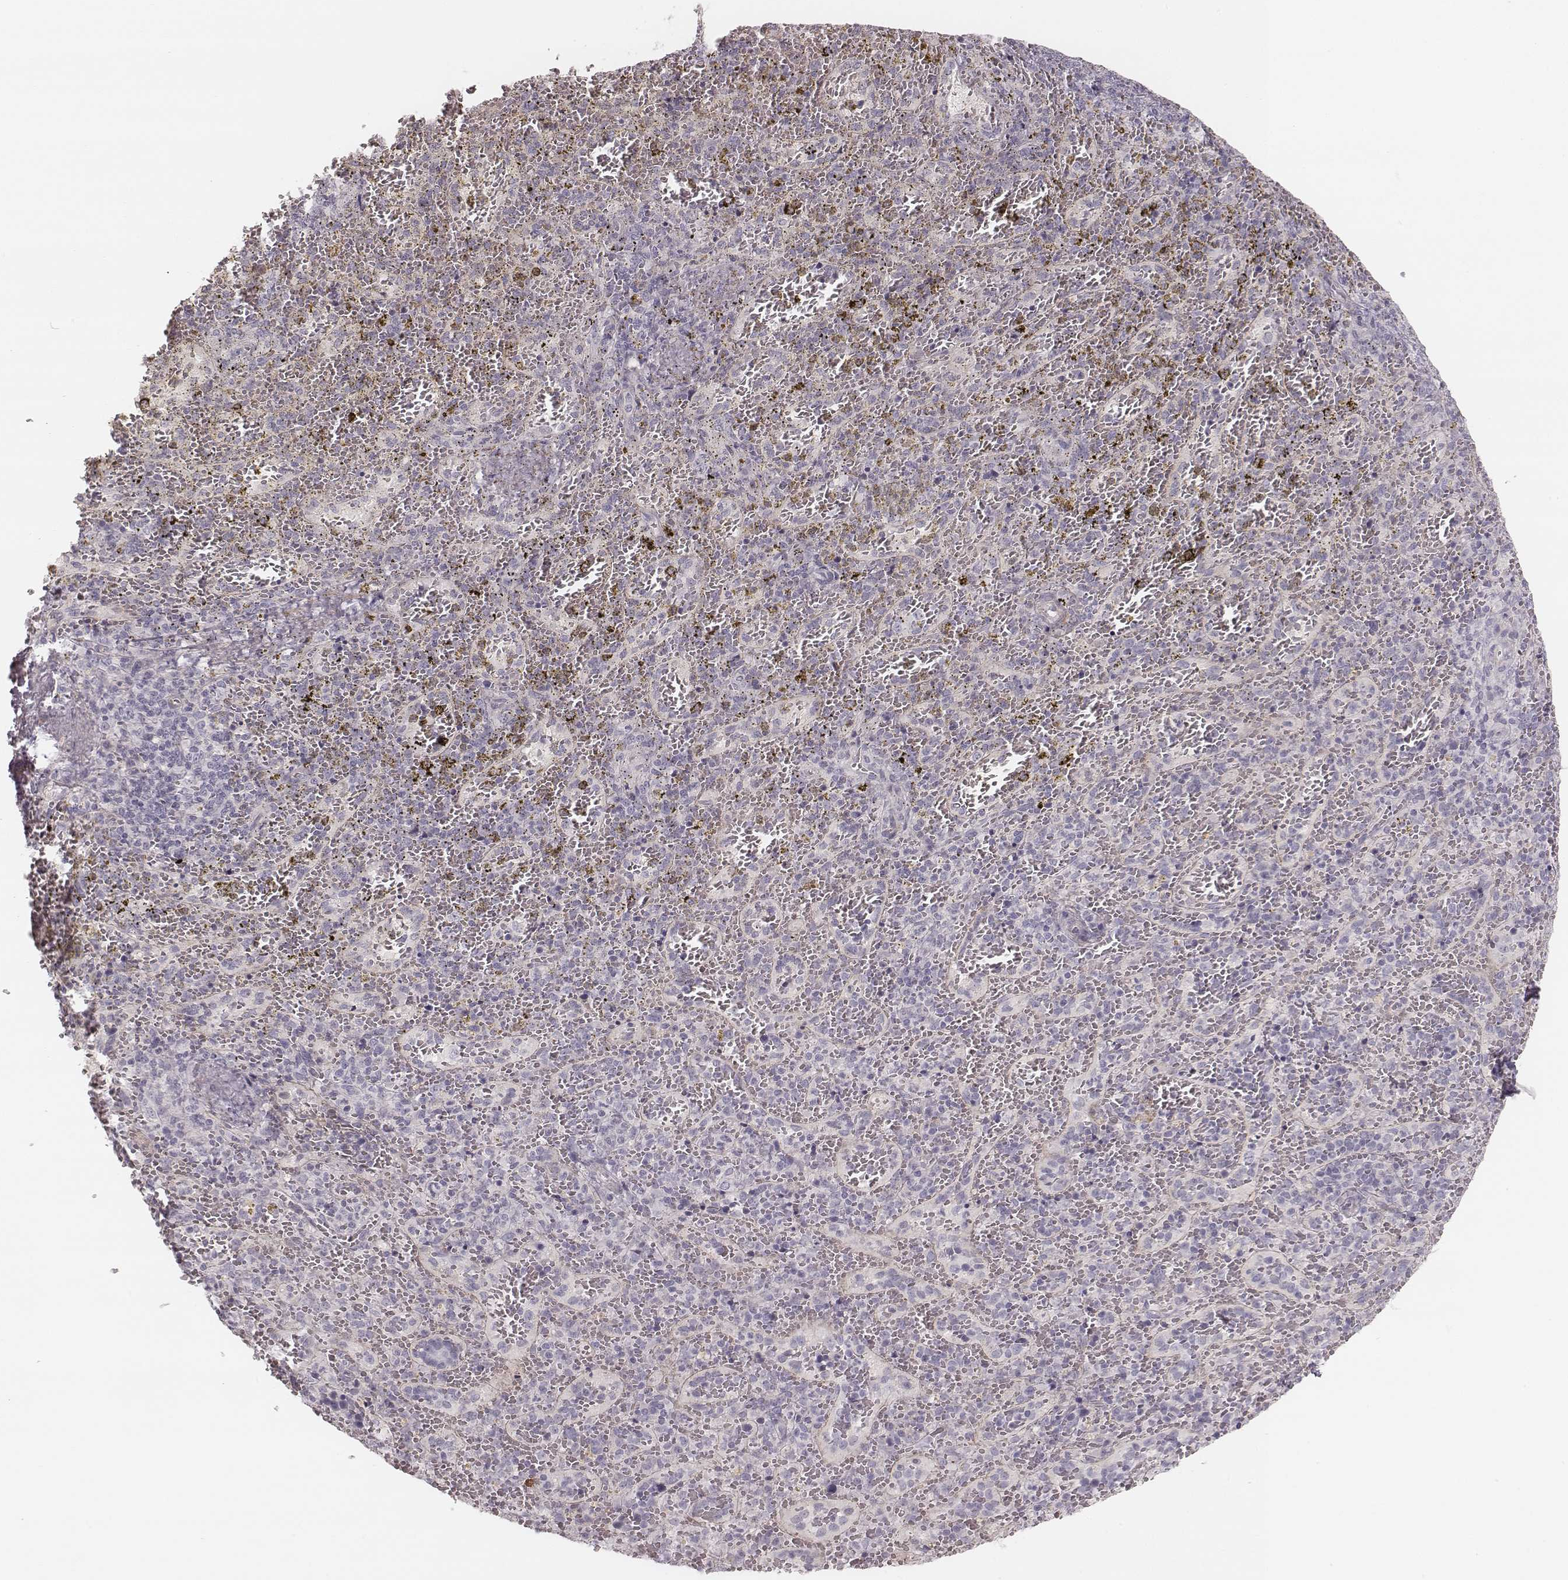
{"staining": {"intensity": "negative", "quantity": "none", "location": "none"}, "tissue": "spleen", "cell_type": "Cells in red pulp", "image_type": "normal", "snomed": [{"axis": "morphology", "description": "Normal tissue, NOS"}, {"axis": "topography", "description": "Spleen"}], "caption": "DAB immunohistochemical staining of normal human spleen reveals no significant expression in cells in red pulp. The staining was performed using DAB to visualize the protein expression in brown, while the nuclei were stained in blue with hematoxylin (Magnification: 20x).", "gene": "SPATA24", "patient": {"sex": "female", "age": 50}}